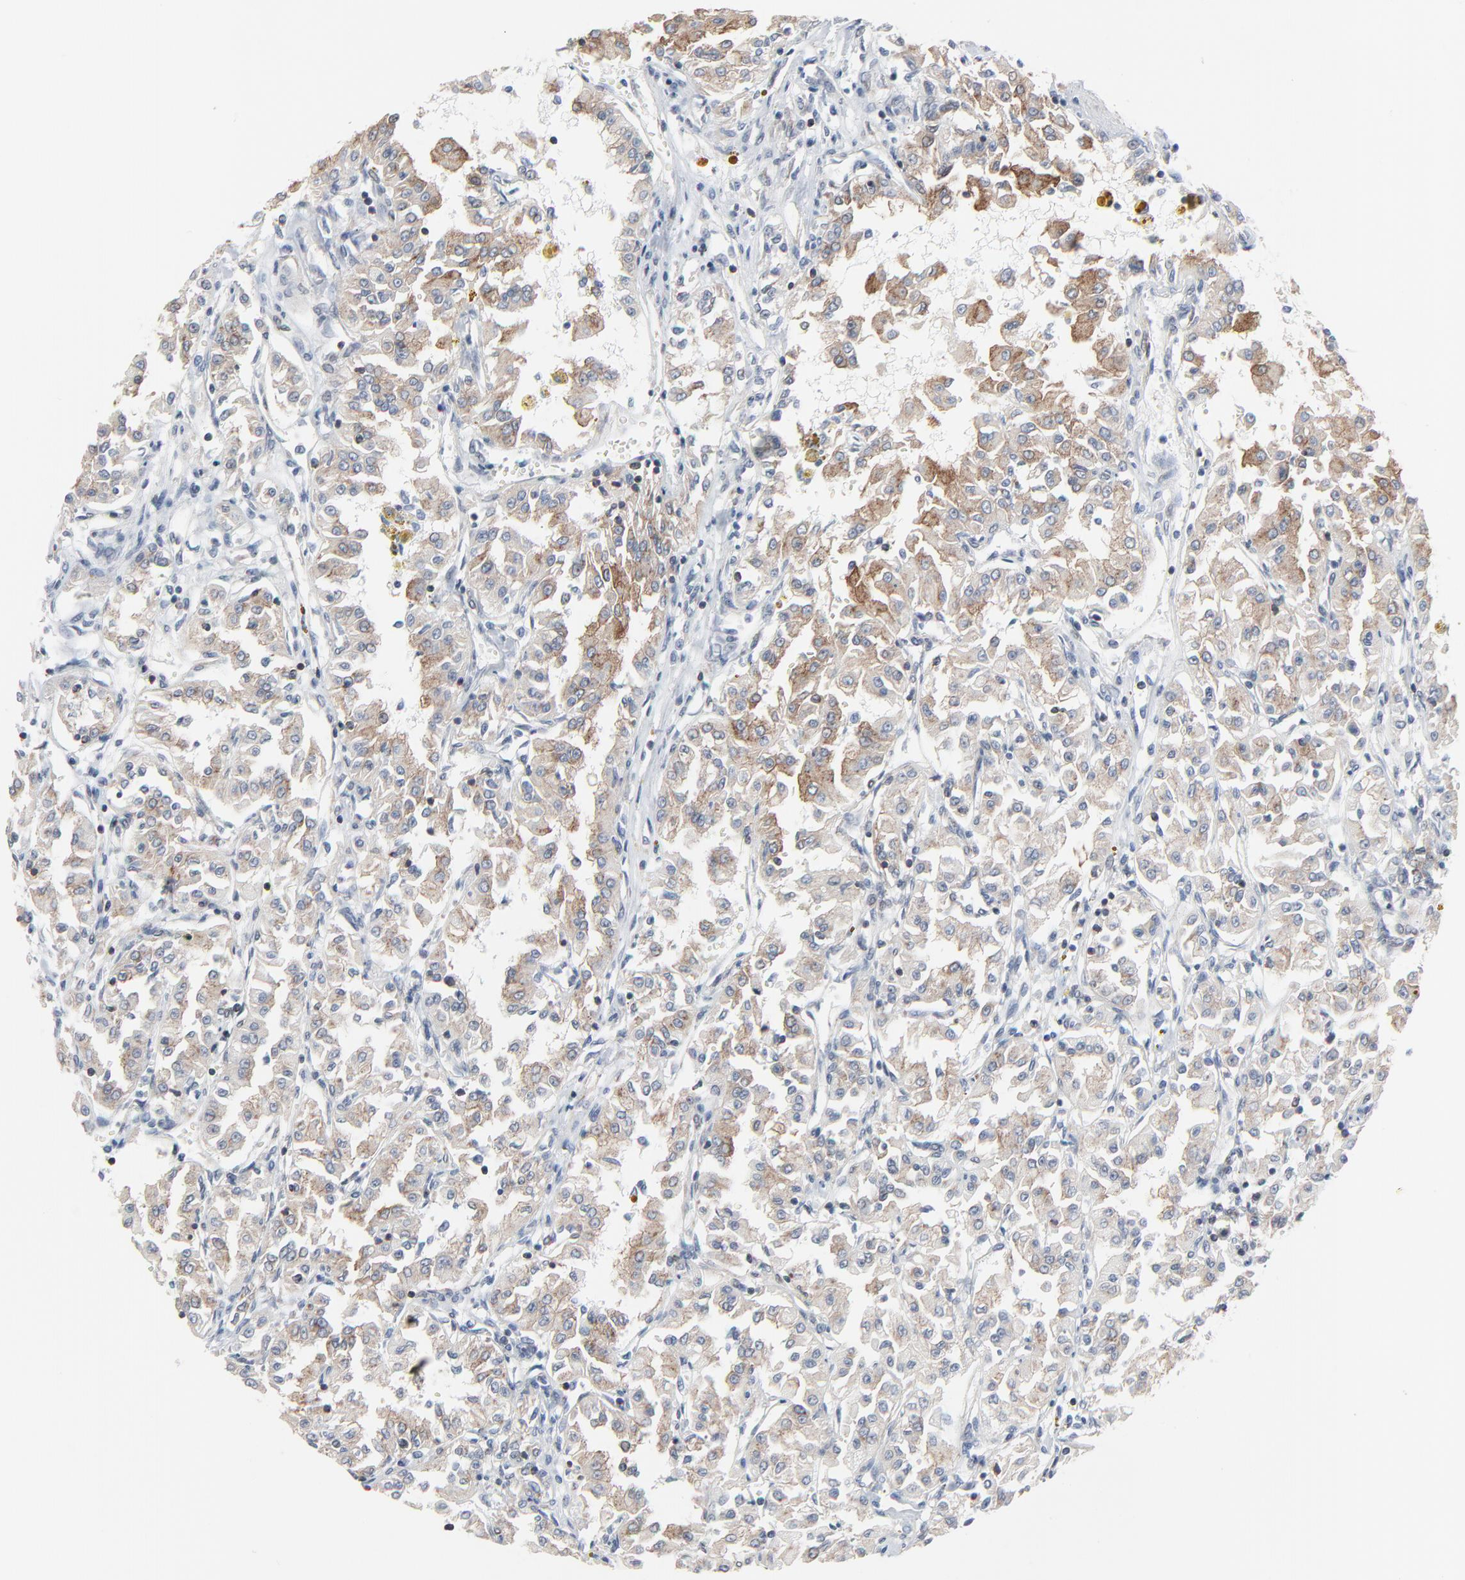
{"staining": {"intensity": "moderate", "quantity": ">75%", "location": "cytoplasmic/membranous"}, "tissue": "renal cancer", "cell_type": "Tumor cells", "image_type": "cancer", "snomed": [{"axis": "morphology", "description": "Adenocarcinoma, NOS"}, {"axis": "topography", "description": "Kidney"}], "caption": "DAB immunohistochemical staining of human renal cancer (adenocarcinoma) demonstrates moderate cytoplasmic/membranous protein staining in about >75% of tumor cells. (Stains: DAB (3,3'-diaminobenzidine) in brown, nuclei in blue, Microscopy: brightfield microscopy at high magnification).", "gene": "OPTN", "patient": {"sex": "male", "age": 78}}